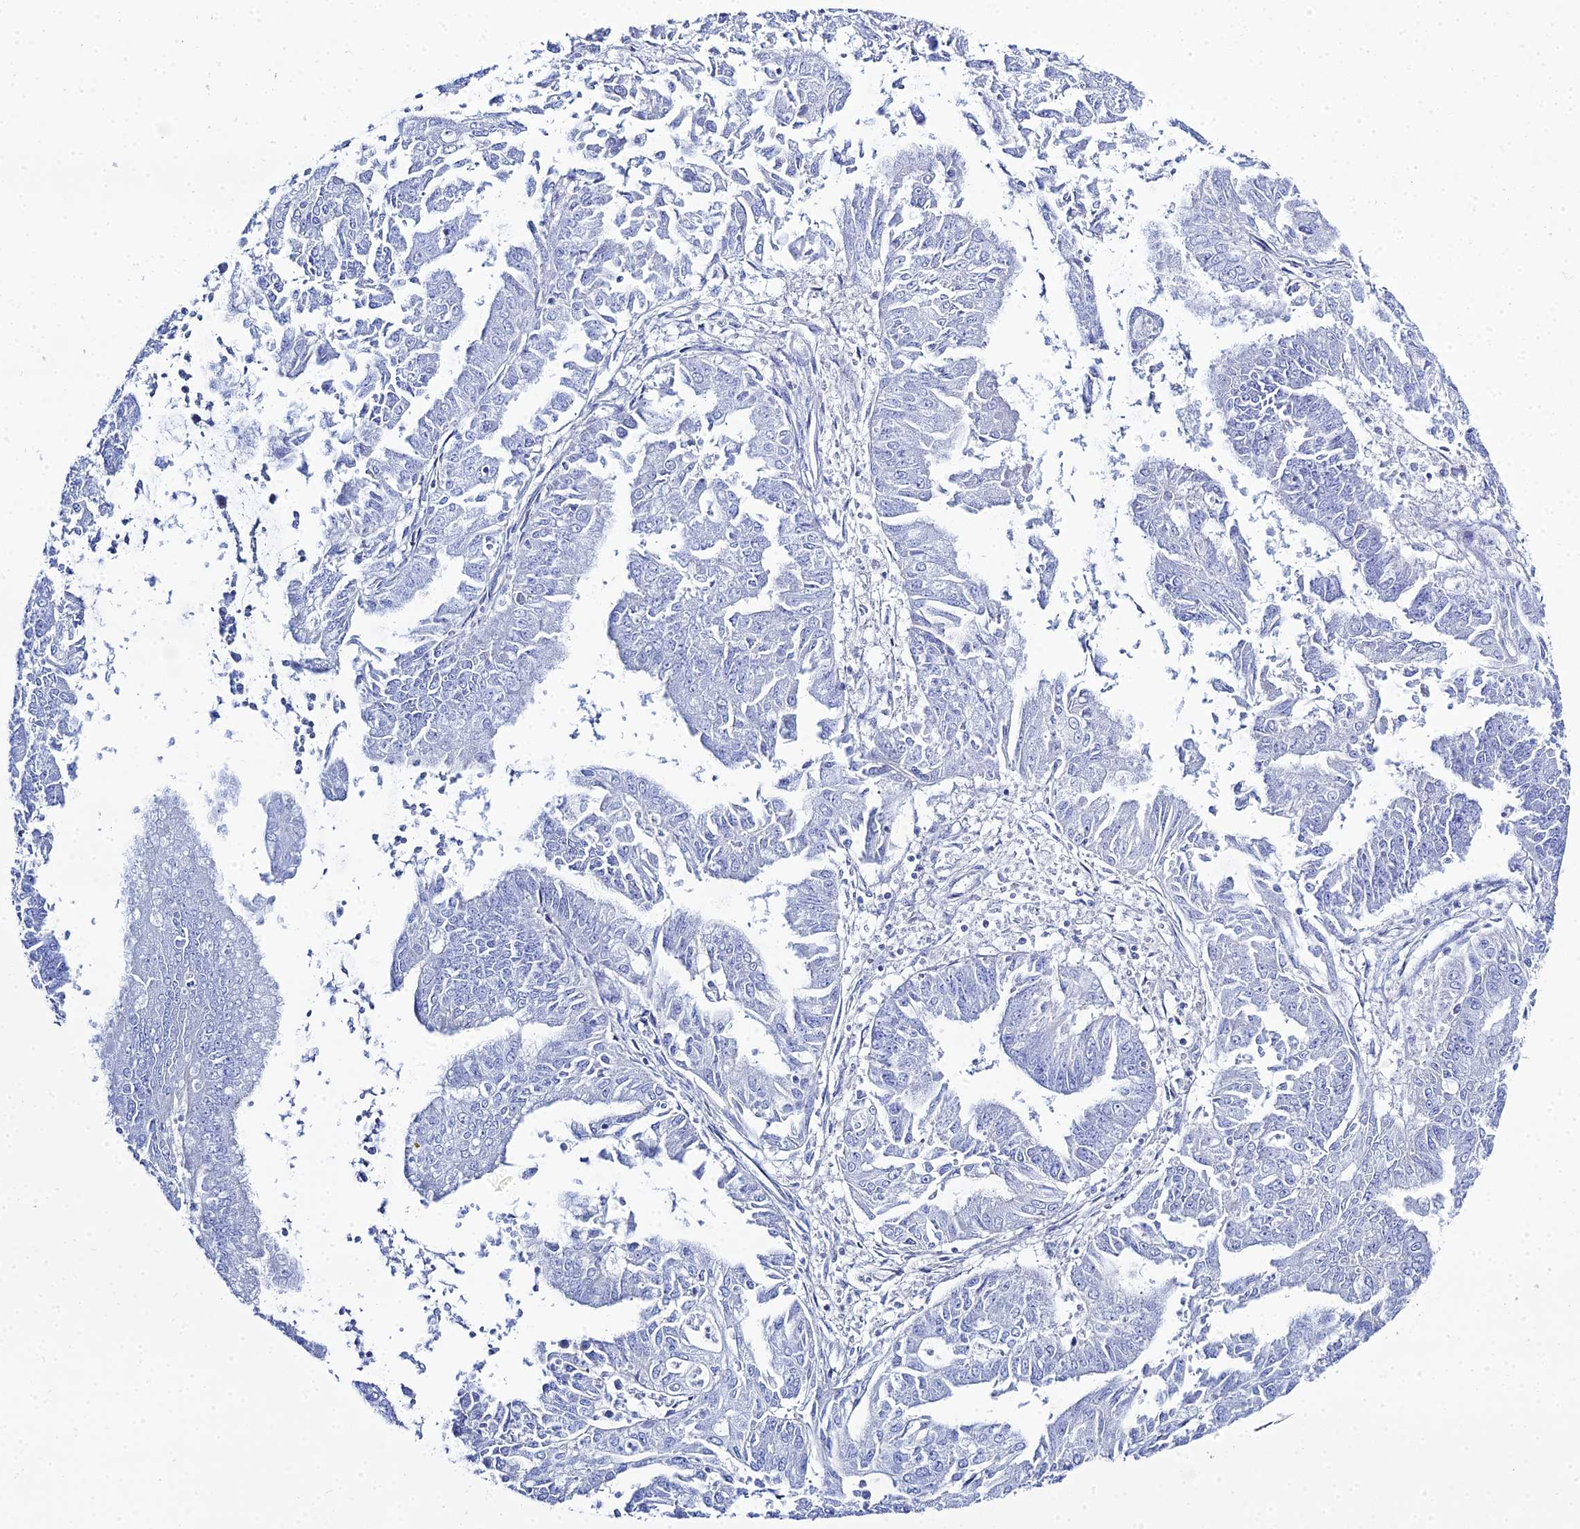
{"staining": {"intensity": "negative", "quantity": "none", "location": "none"}, "tissue": "endometrial cancer", "cell_type": "Tumor cells", "image_type": "cancer", "snomed": [{"axis": "morphology", "description": "Adenocarcinoma, NOS"}, {"axis": "topography", "description": "Endometrium"}], "caption": "Immunohistochemical staining of endometrial cancer demonstrates no significant expression in tumor cells.", "gene": "DHX34", "patient": {"sex": "female", "age": 73}}